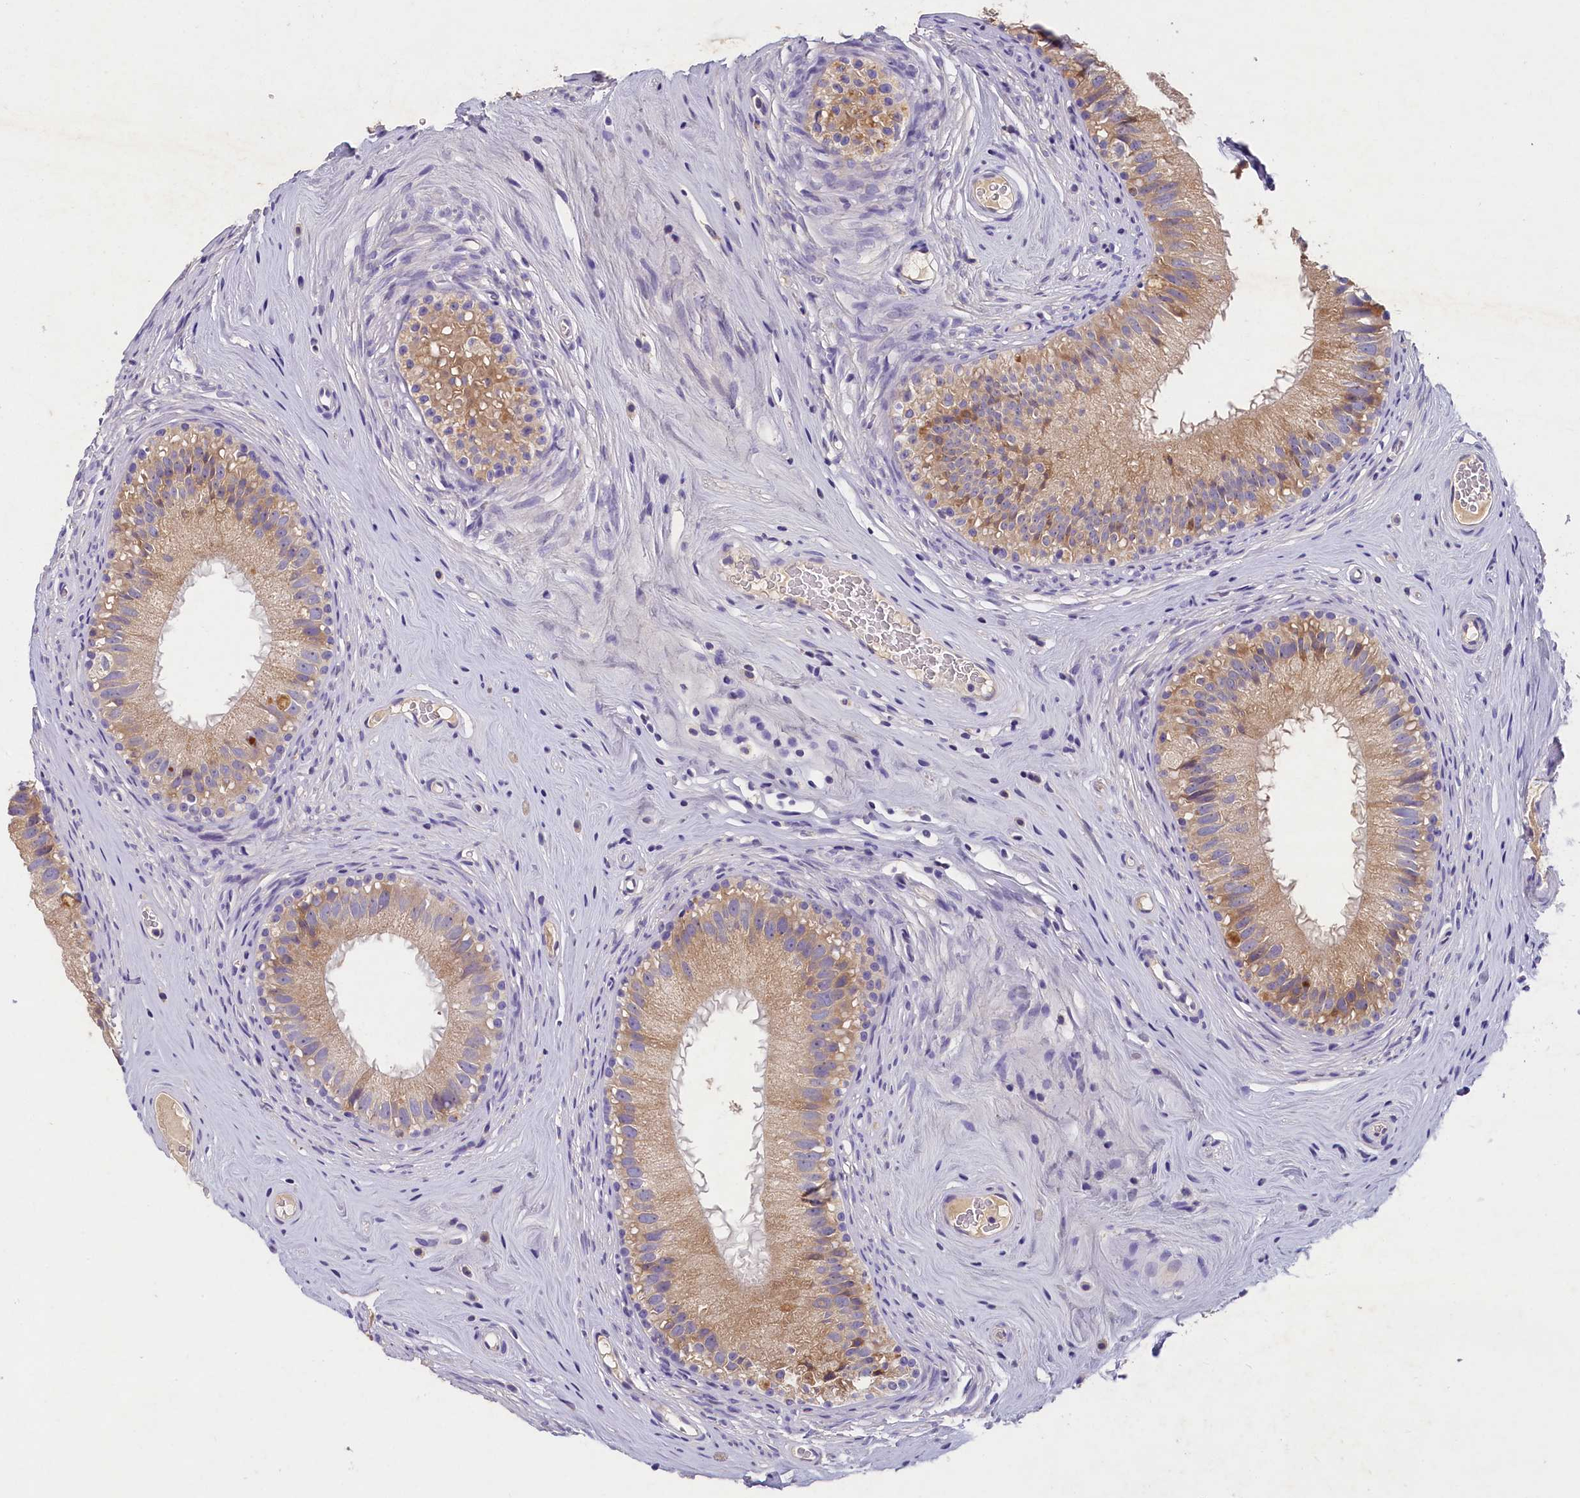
{"staining": {"intensity": "moderate", "quantity": "25%-75%", "location": "cytoplasmic/membranous"}, "tissue": "epididymis", "cell_type": "Glandular cells", "image_type": "normal", "snomed": [{"axis": "morphology", "description": "Normal tissue, NOS"}, {"axis": "topography", "description": "Epididymis"}], "caption": "Protein analysis of normal epididymis exhibits moderate cytoplasmic/membranous expression in approximately 25%-75% of glandular cells.", "gene": "ST7L", "patient": {"sex": "male", "age": 45}}